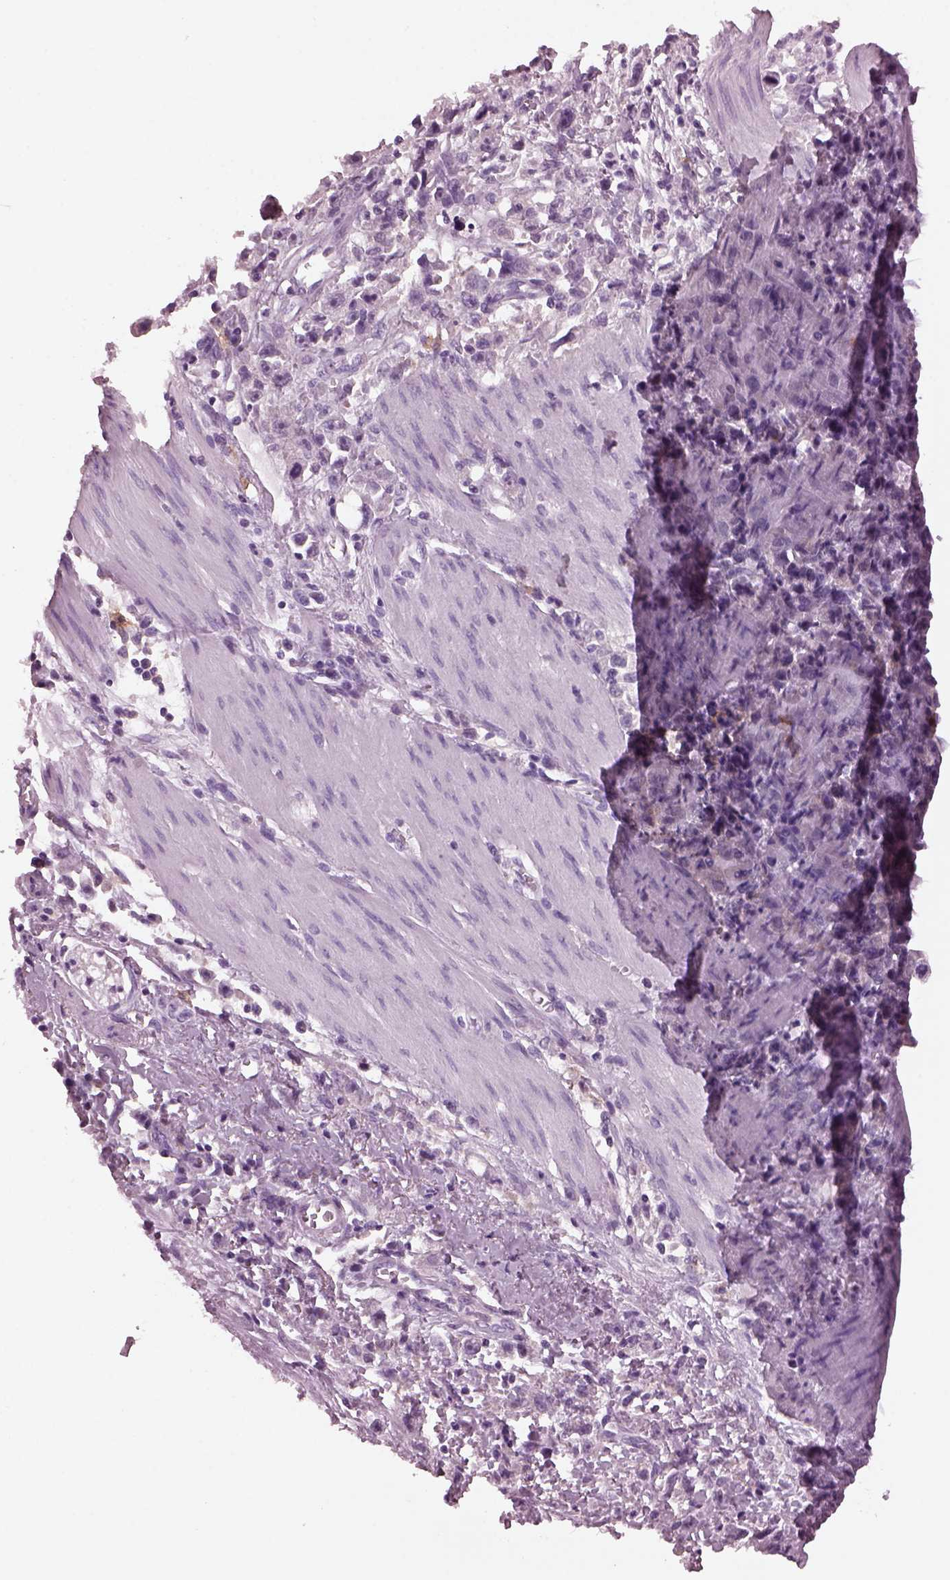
{"staining": {"intensity": "negative", "quantity": "none", "location": "none"}, "tissue": "stomach cancer", "cell_type": "Tumor cells", "image_type": "cancer", "snomed": [{"axis": "morphology", "description": "Adenocarcinoma, NOS"}, {"axis": "topography", "description": "Stomach"}], "caption": "Image shows no protein positivity in tumor cells of adenocarcinoma (stomach) tissue. (Brightfield microscopy of DAB IHC at high magnification).", "gene": "SHTN1", "patient": {"sex": "female", "age": 59}}